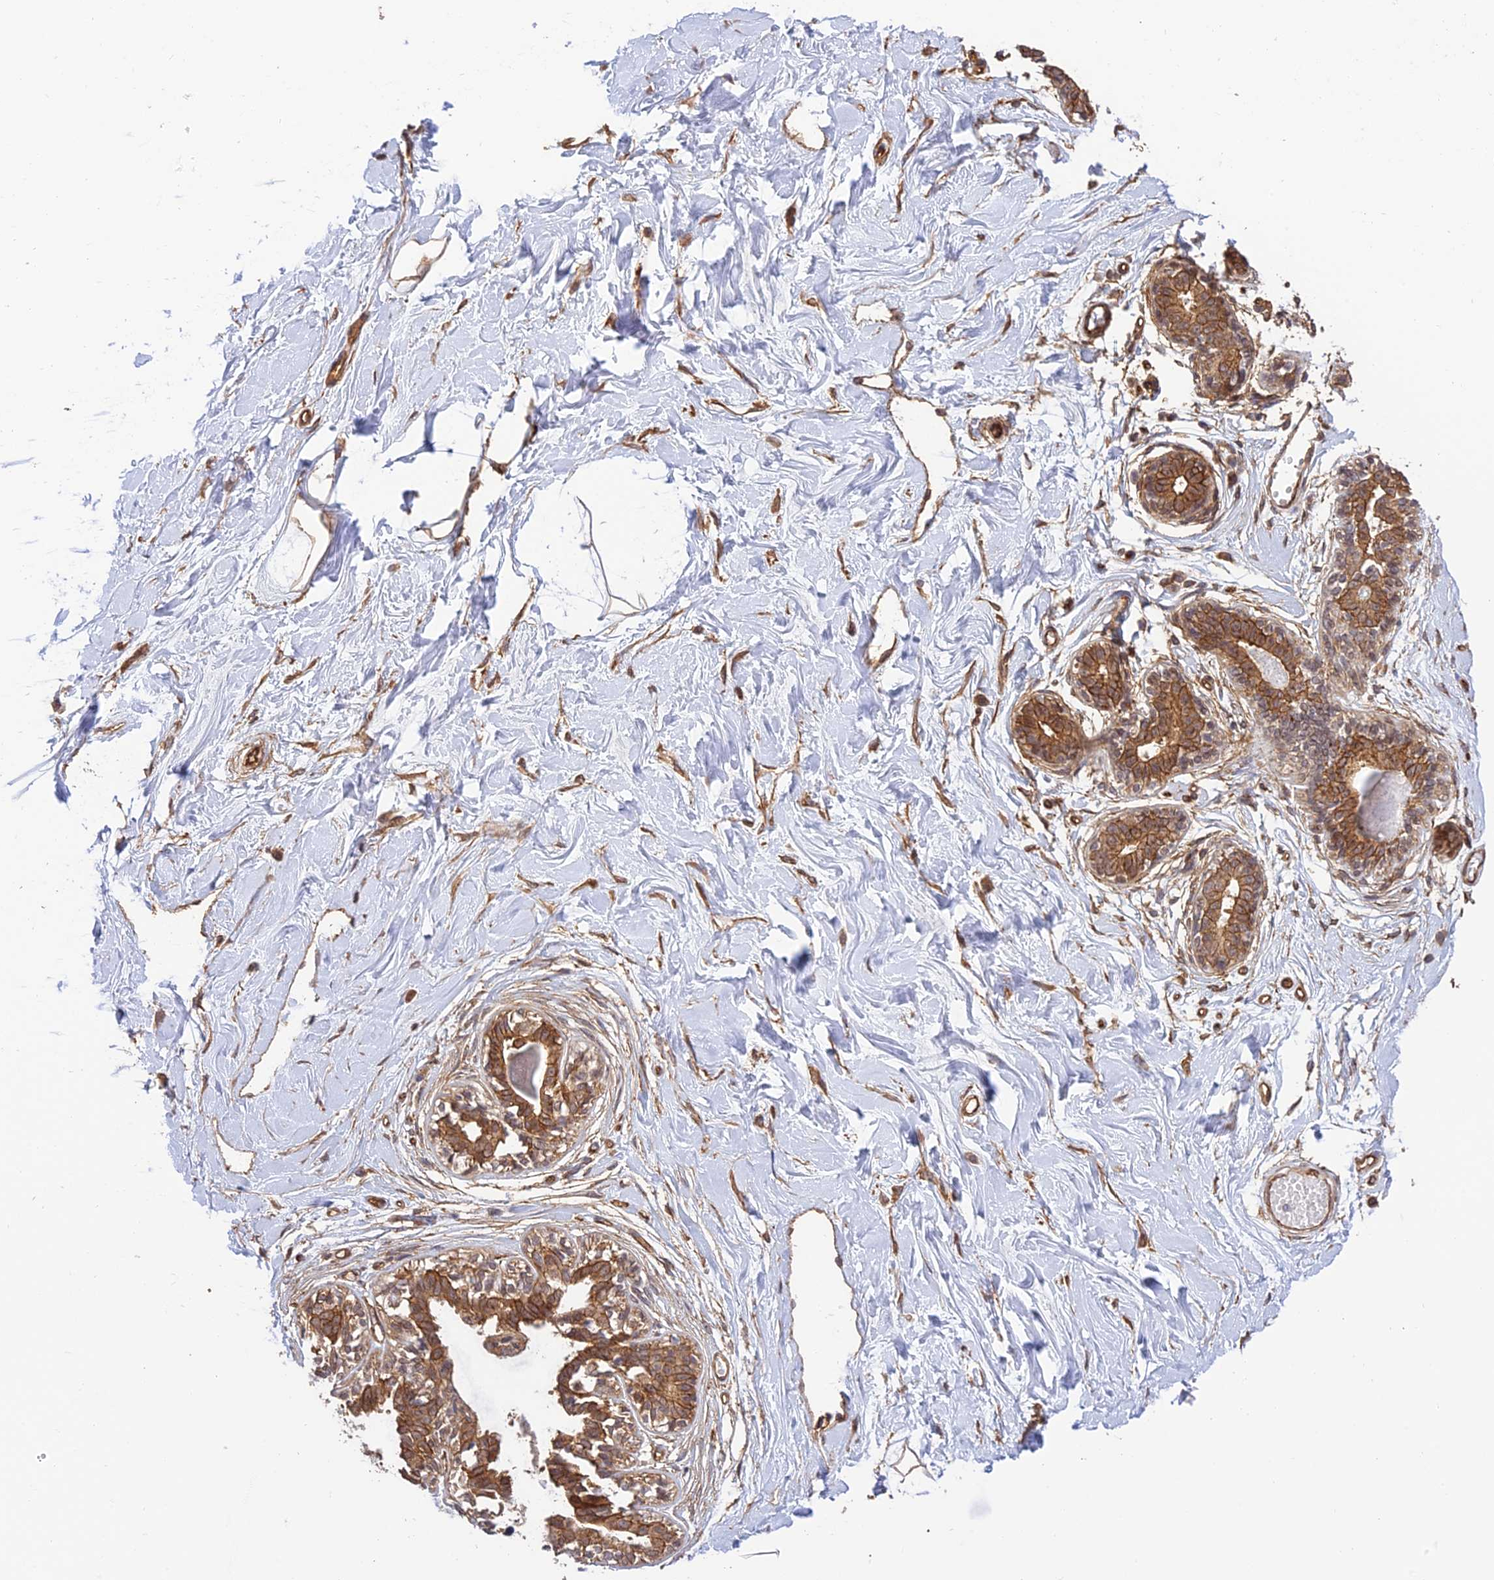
{"staining": {"intensity": "moderate", "quantity": ">75%", "location": "cytoplasmic/membranous"}, "tissue": "breast", "cell_type": "Adipocytes", "image_type": "normal", "snomed": [{"axis": "morphology", "description": "Normal tissue, NOS"}, {"axis": "topography", "description": "Breast"}], "caption": "DAB (3,3'-diaminobenzidine) immunohistochemical staining of normal human breast shows moderate cytoplasmic/membranous protein expression in about >75% of adipocytes. (brown staining indicates protein expression, while blue staining denotes nuclei).", "gene": "HOMER2", "patient": {"sex": "female", "age": 45}}